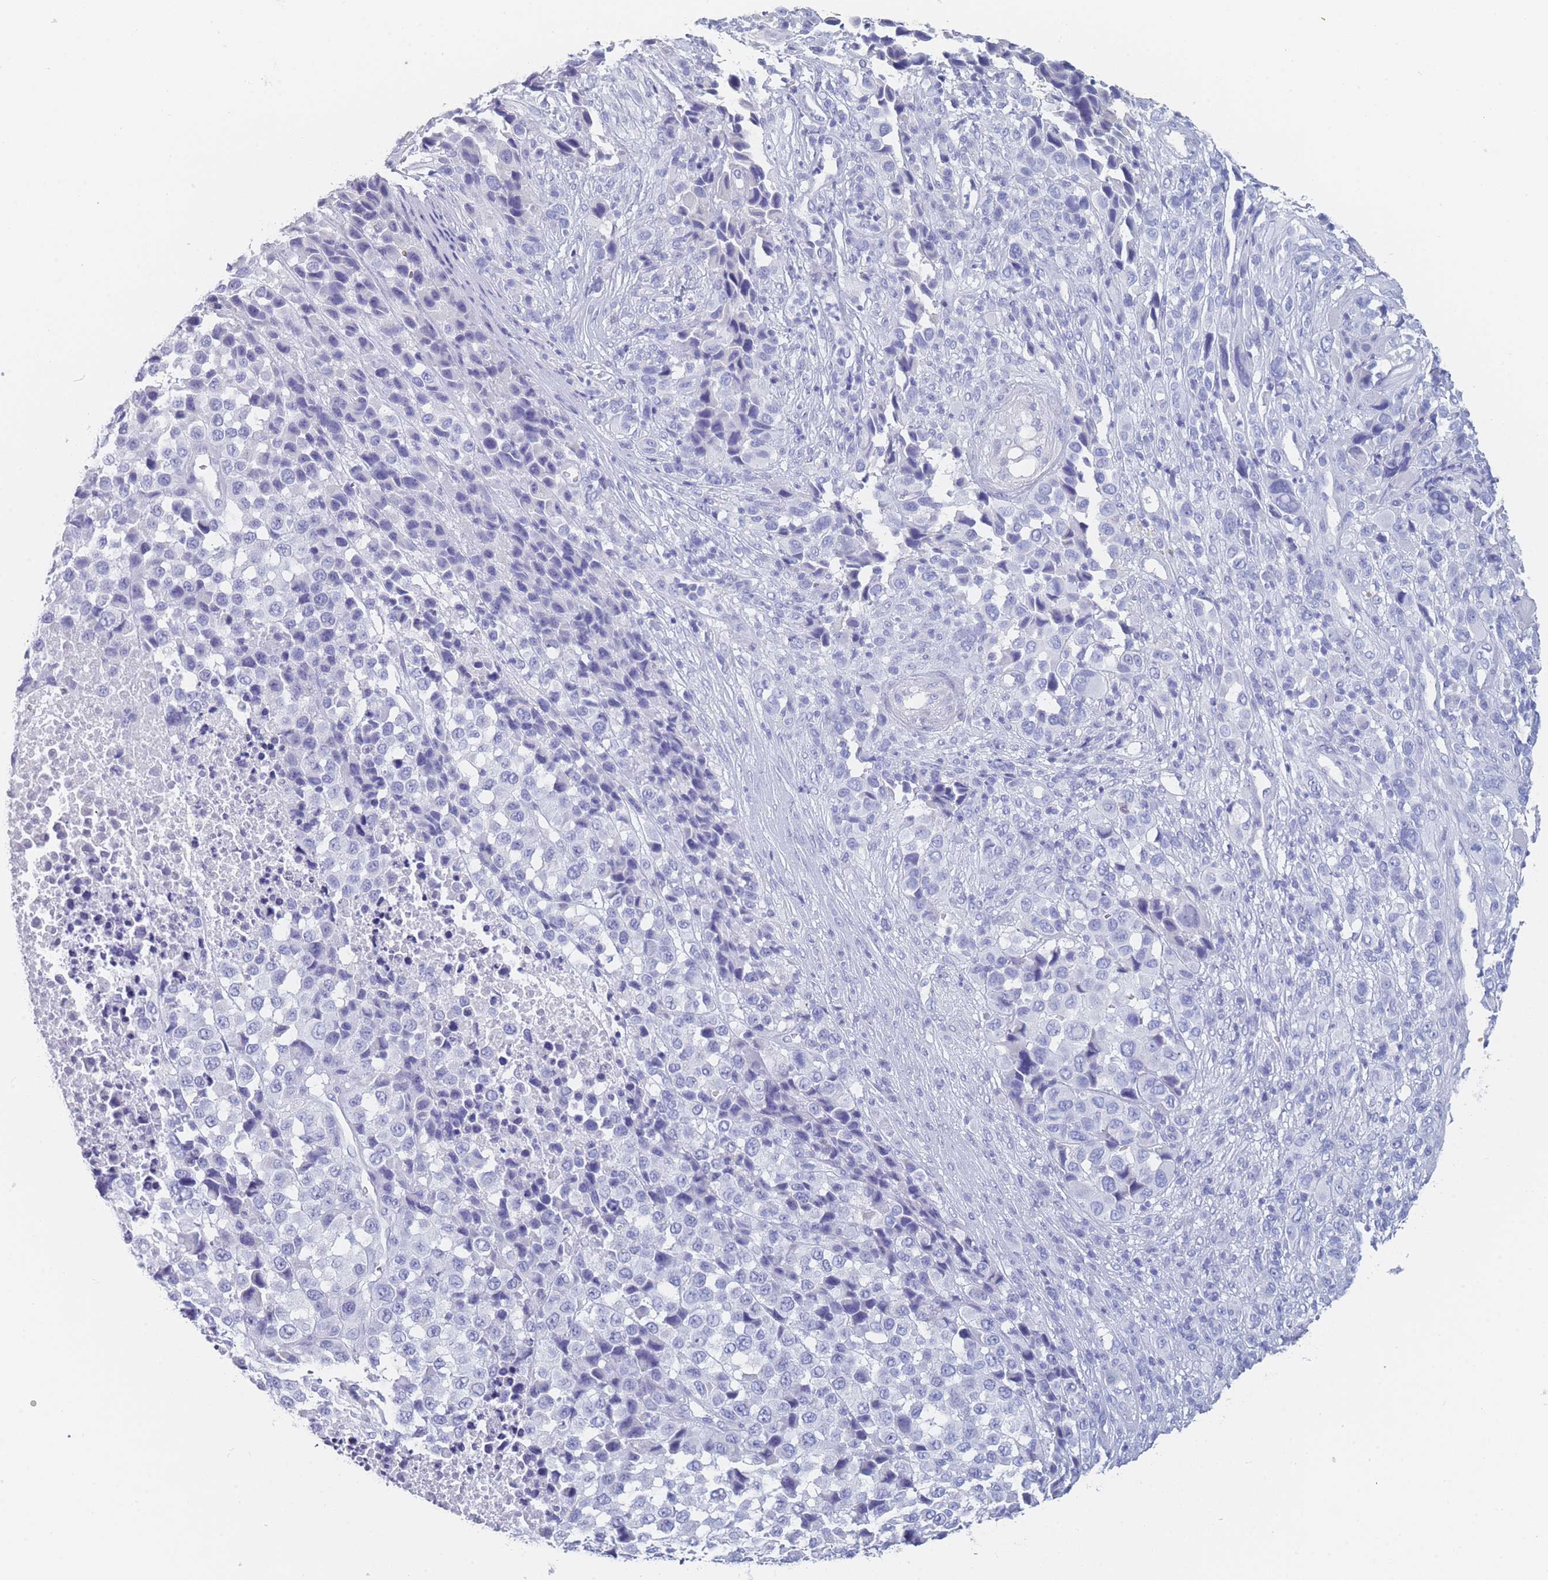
{"staining": {"intensity": "negative", "quantity": "none", "location": "none"}, "tissue": "melanoma", "cell_type": "Tumor cells", "image_type": "cancer", "snomed": [{"axis": "morphology", "description": "Malignant melanoma, NOS"}, {"axis": "topography", "description": "Skin of trunk"}], "caption": "Immunohistochemical staining of melanoma reveals no significant positivity in tumor cells.", "gene": "OR5D16", "patient": {"sex": "male", "age": 71}}